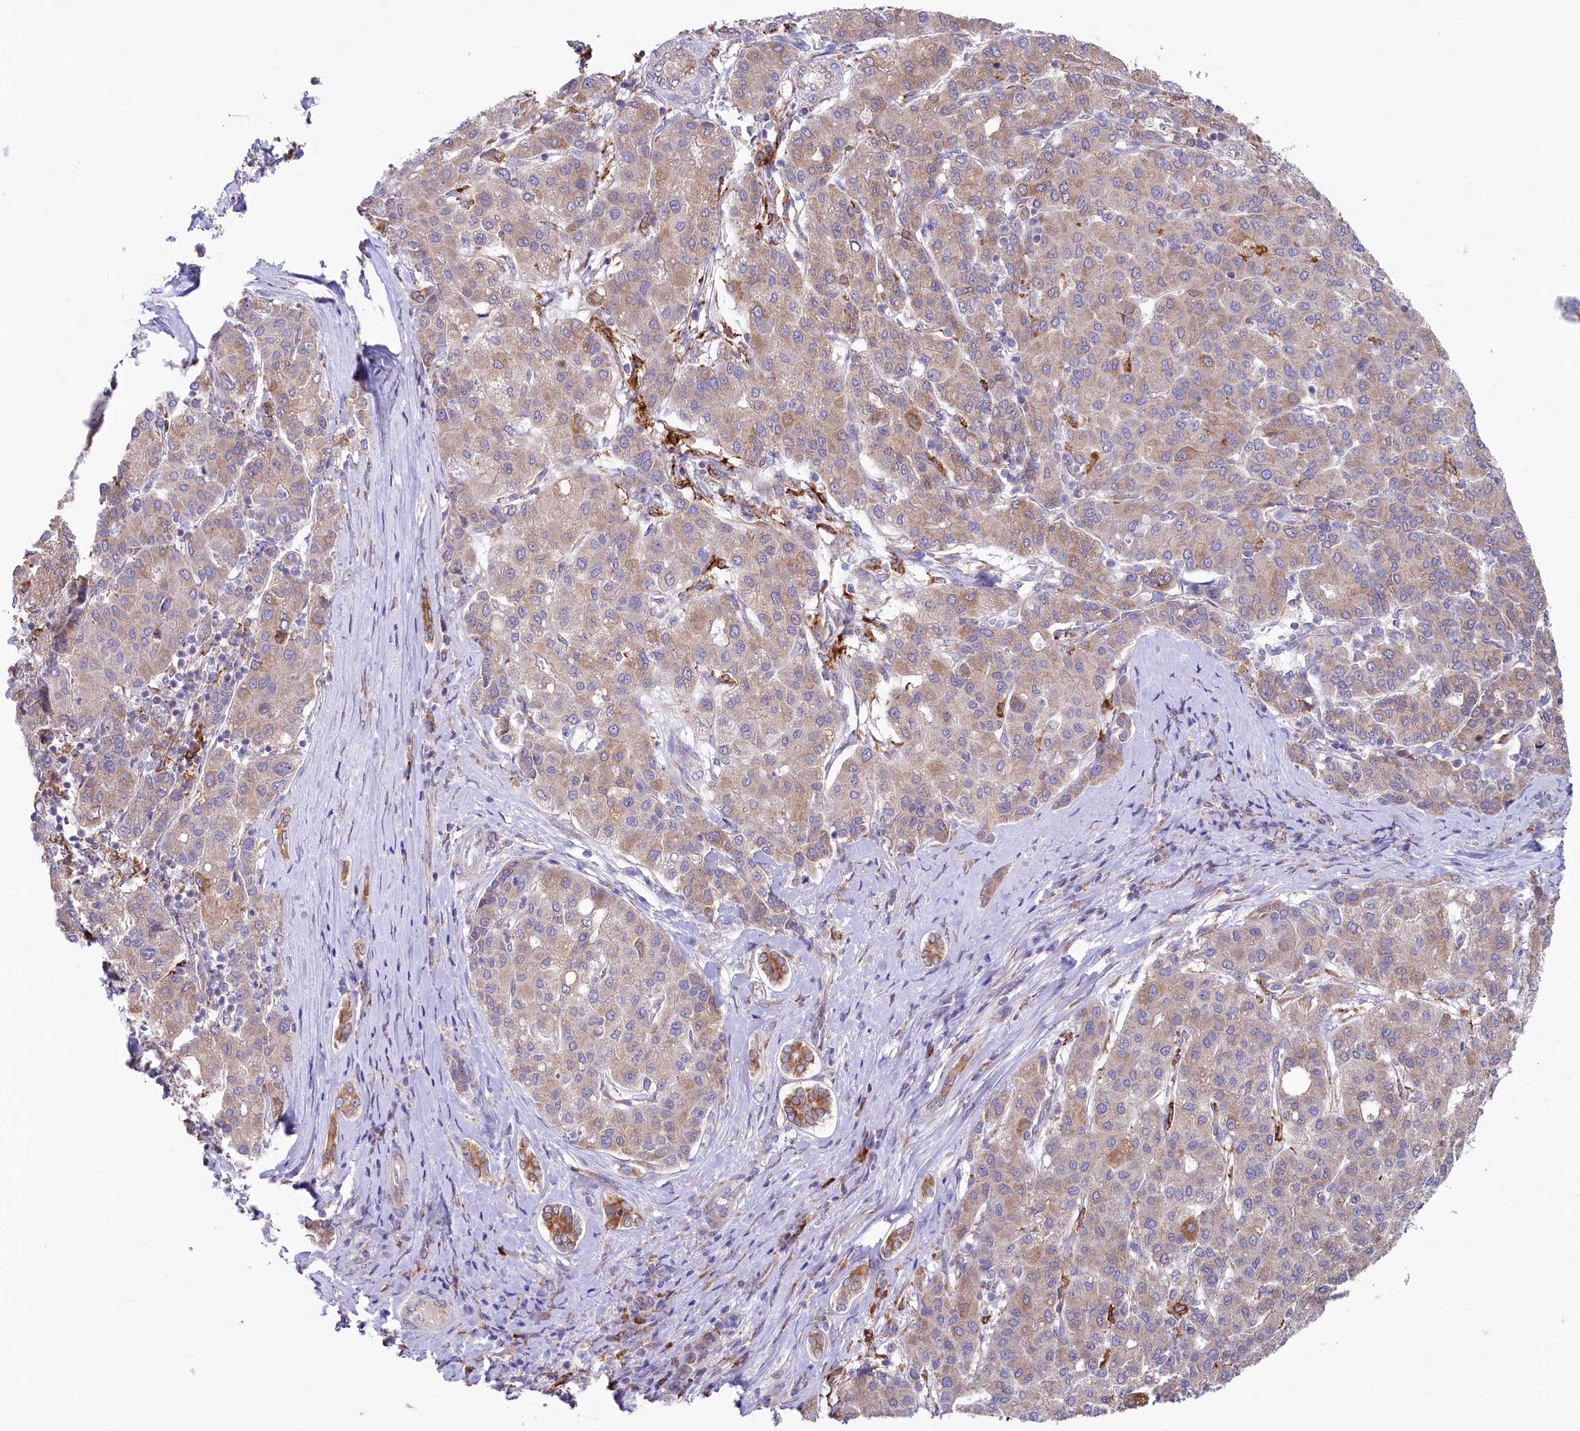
{"staining": {"intensity": "weak", "quantity": ">75%", "location": "cytoplasmic/membranous"}, "tissue": "liver cancer", "cell_type": "Tumor cells", "image_type": "cancer", "snomed": [{"axis": "morphology", "description": "Carcinoma, Hepatocellular, NOS"}, {"axis": "topography", "description": "Liver"}], "caption": "Liver cancer (hepatocellular carcinoma) tissue demonstrates weak cytoplasmic/membranous expression in about >75% of tumor cells", "gene": "CHID1", "patient": {"sex": "male", "age": 65}}